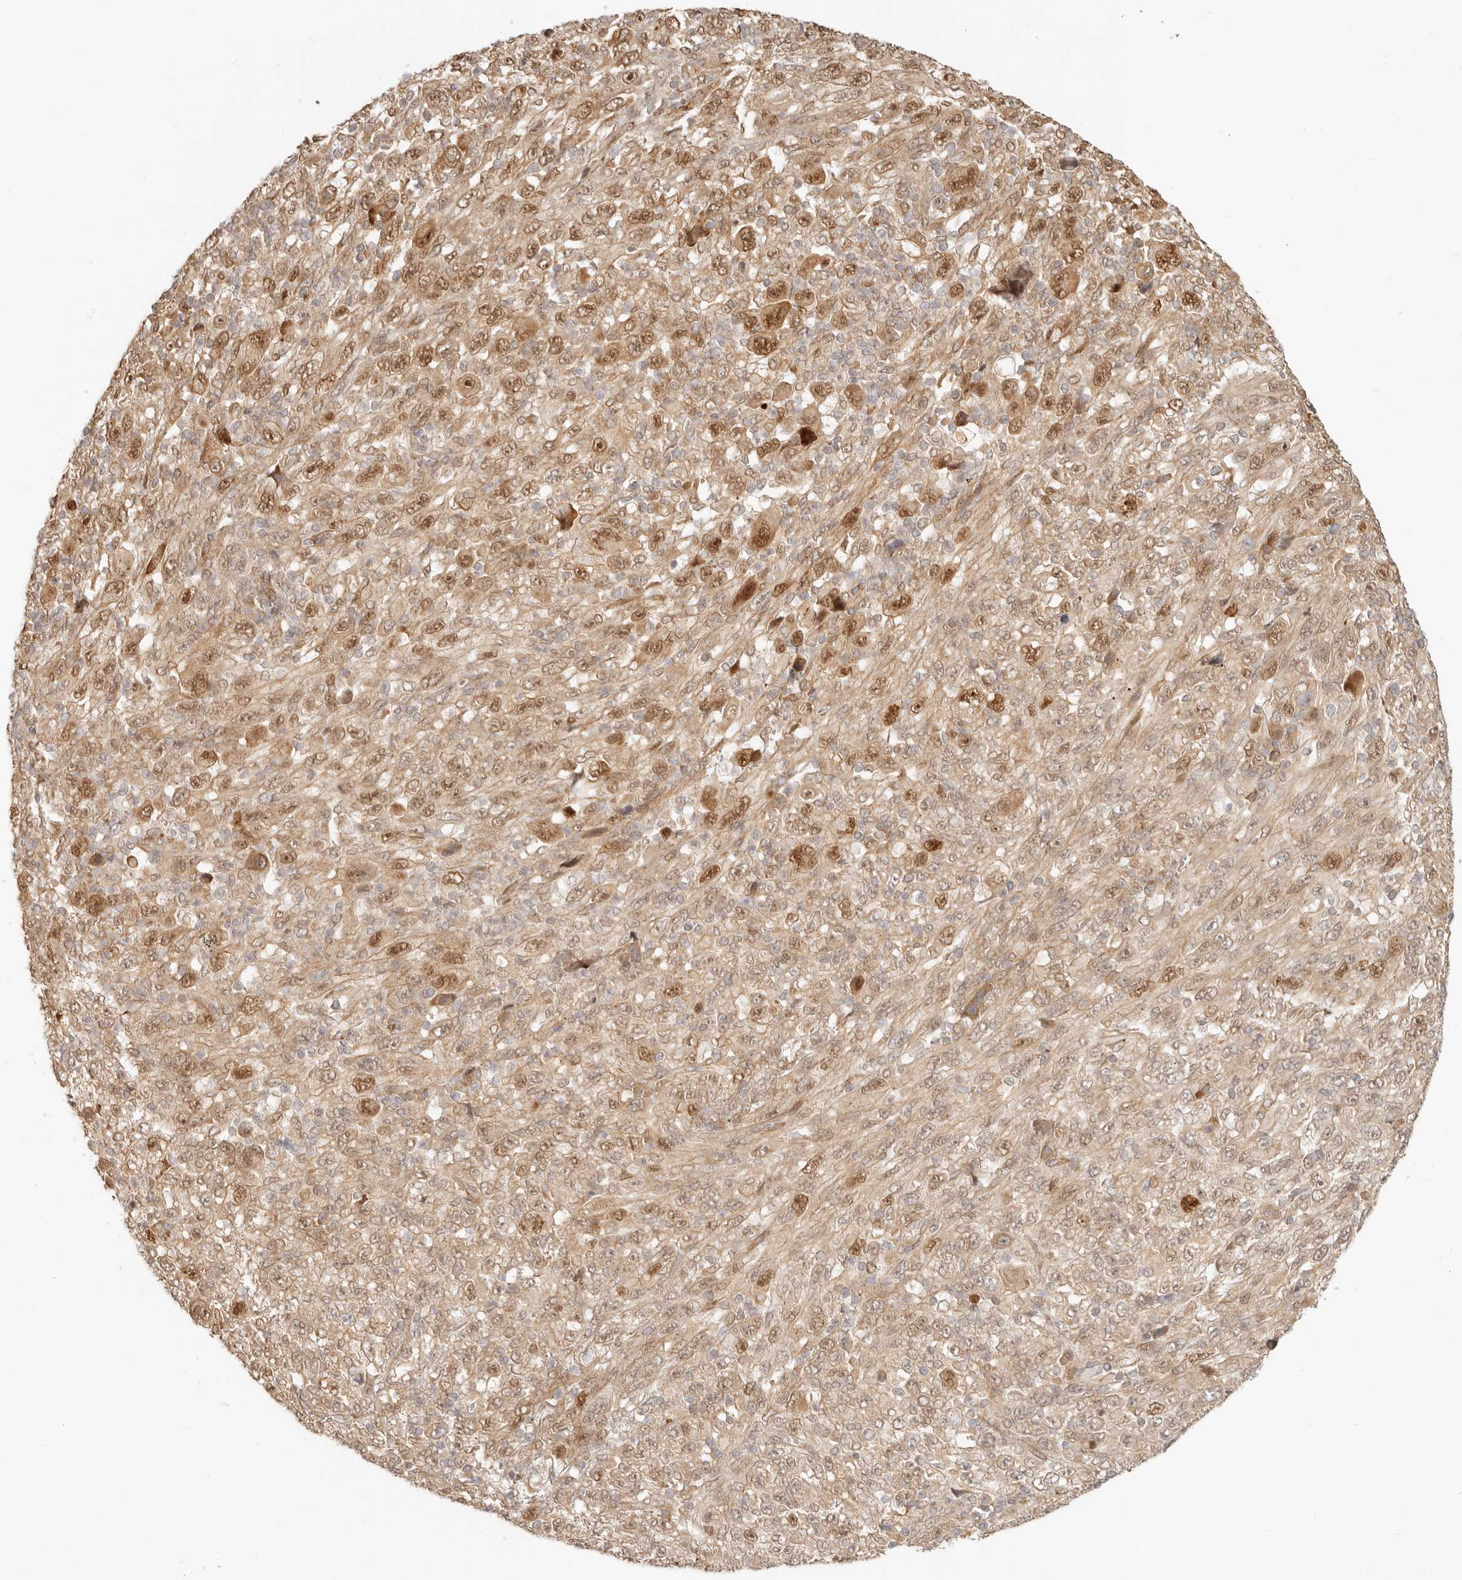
{"staining": {"intensity": "moderate", "quantity": ">75%", "location": "cytoplasmic/membranous,nuclear"}, "tissue": "melanoma", "cell_type": "Tumor cells", "image_type": "cancer", "snomed": [{"axis": "morphology", "description": "Malignant melanoma, Metastatic site"}, {"axis": "topography", "description": "Skin"}], "caption": "Tumor cells display moderate cytoplasmic/membranous and nuclear positivity in about >75% of cells in malignant melanoma (metastatic site).", "gene": "TUFT1", "patient": {"sex": "female", "age": 56}}